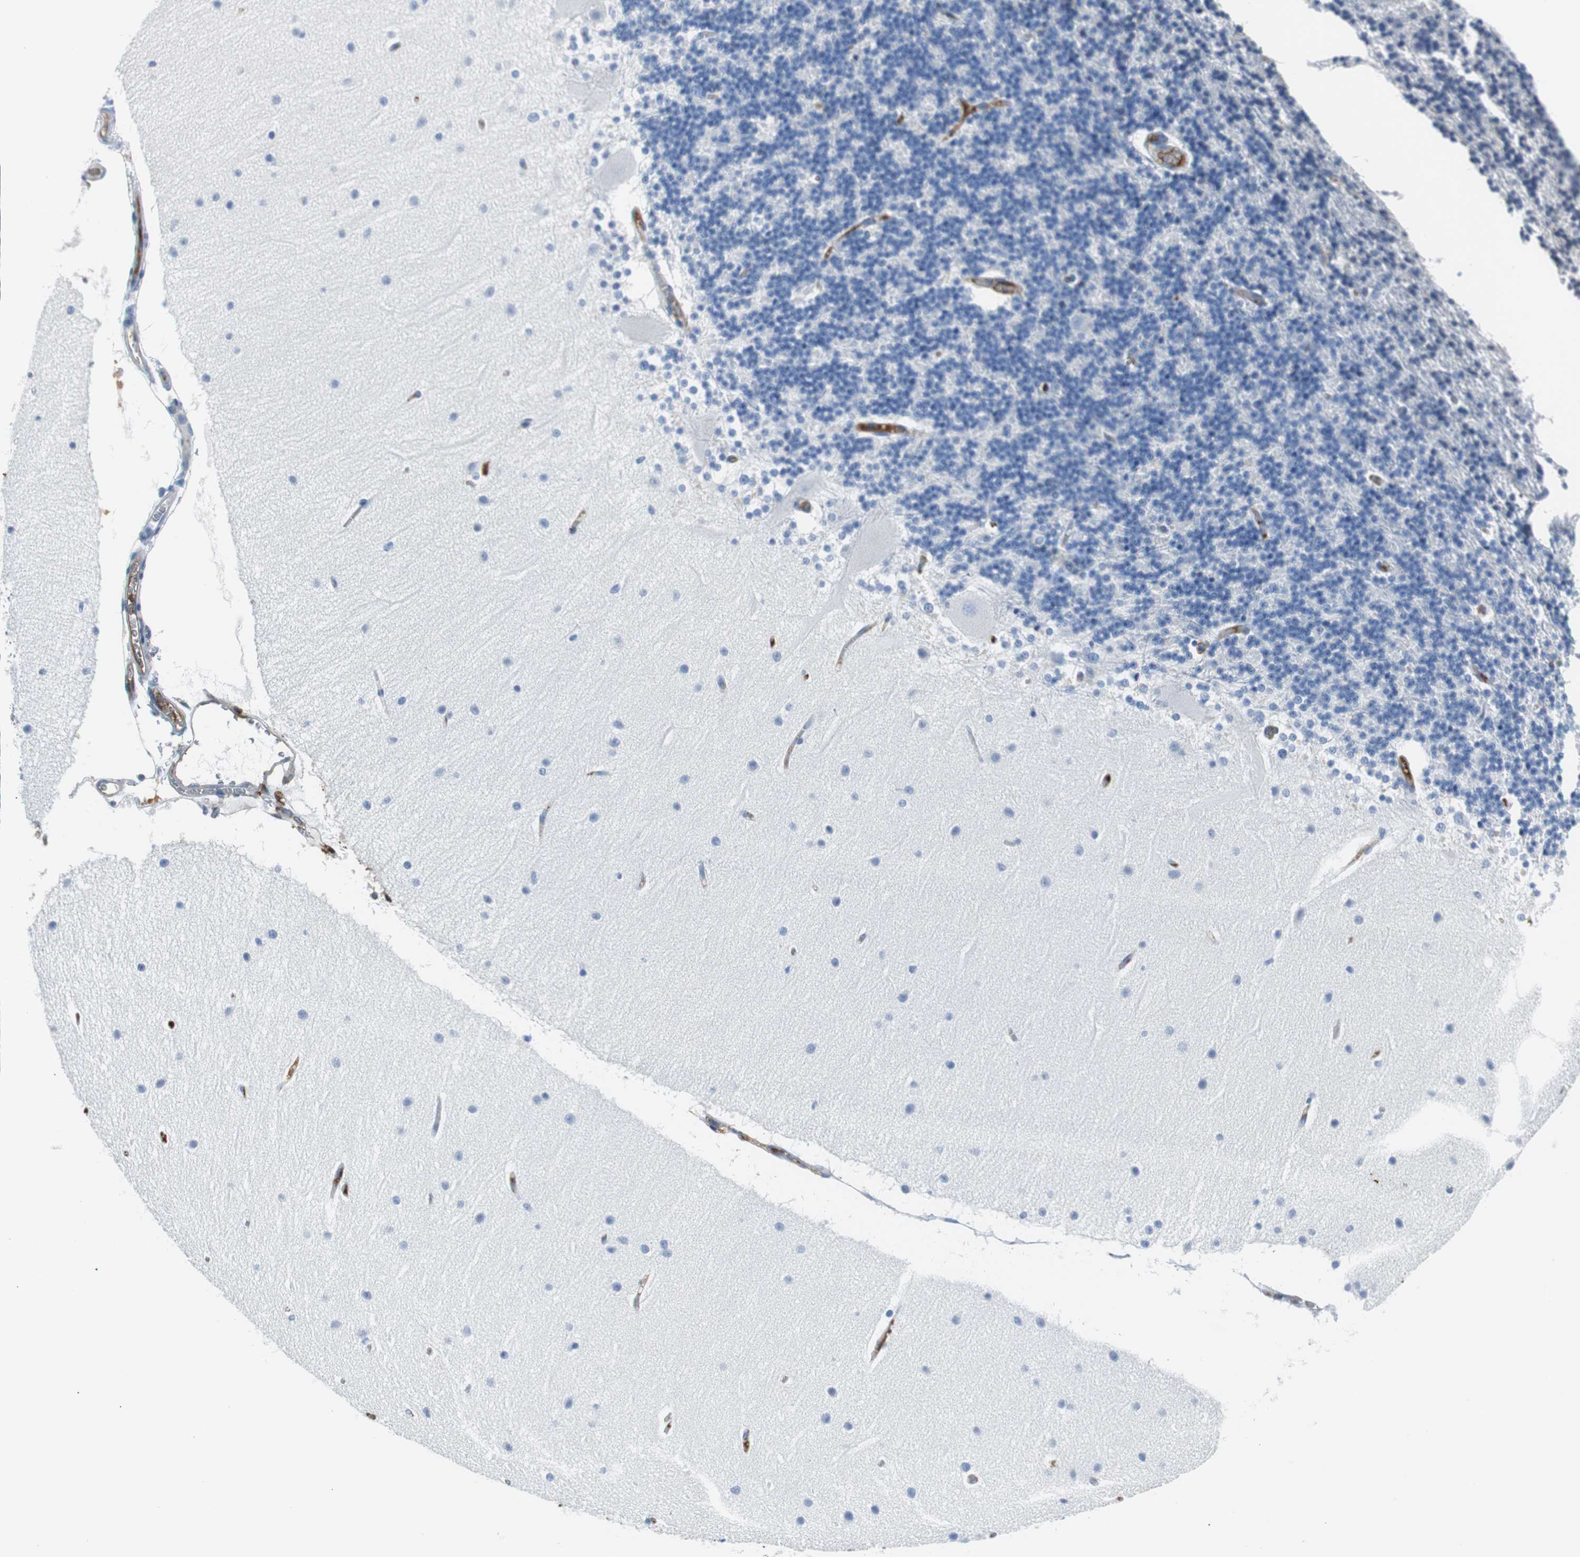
{"staining": {"intensity": "negative", "quantity": "none", "location": "none"}, "tissue": "cerebellum", "cell_type": "Cells in granular layer", "image_type": "normal", "snomed": [{"axis": "morphology", "description": "Normal tissue, NOS"}, {"axis": "topography", "description": "Cerebellum"}], "caption": "A high-resolution histopathology image shows immunohistochemistry staining of benign cerebellum, which shows no significant positivity in cells in granular layer.", "gene": "APCS", "patient": {"sex": "female", "age": 54}}